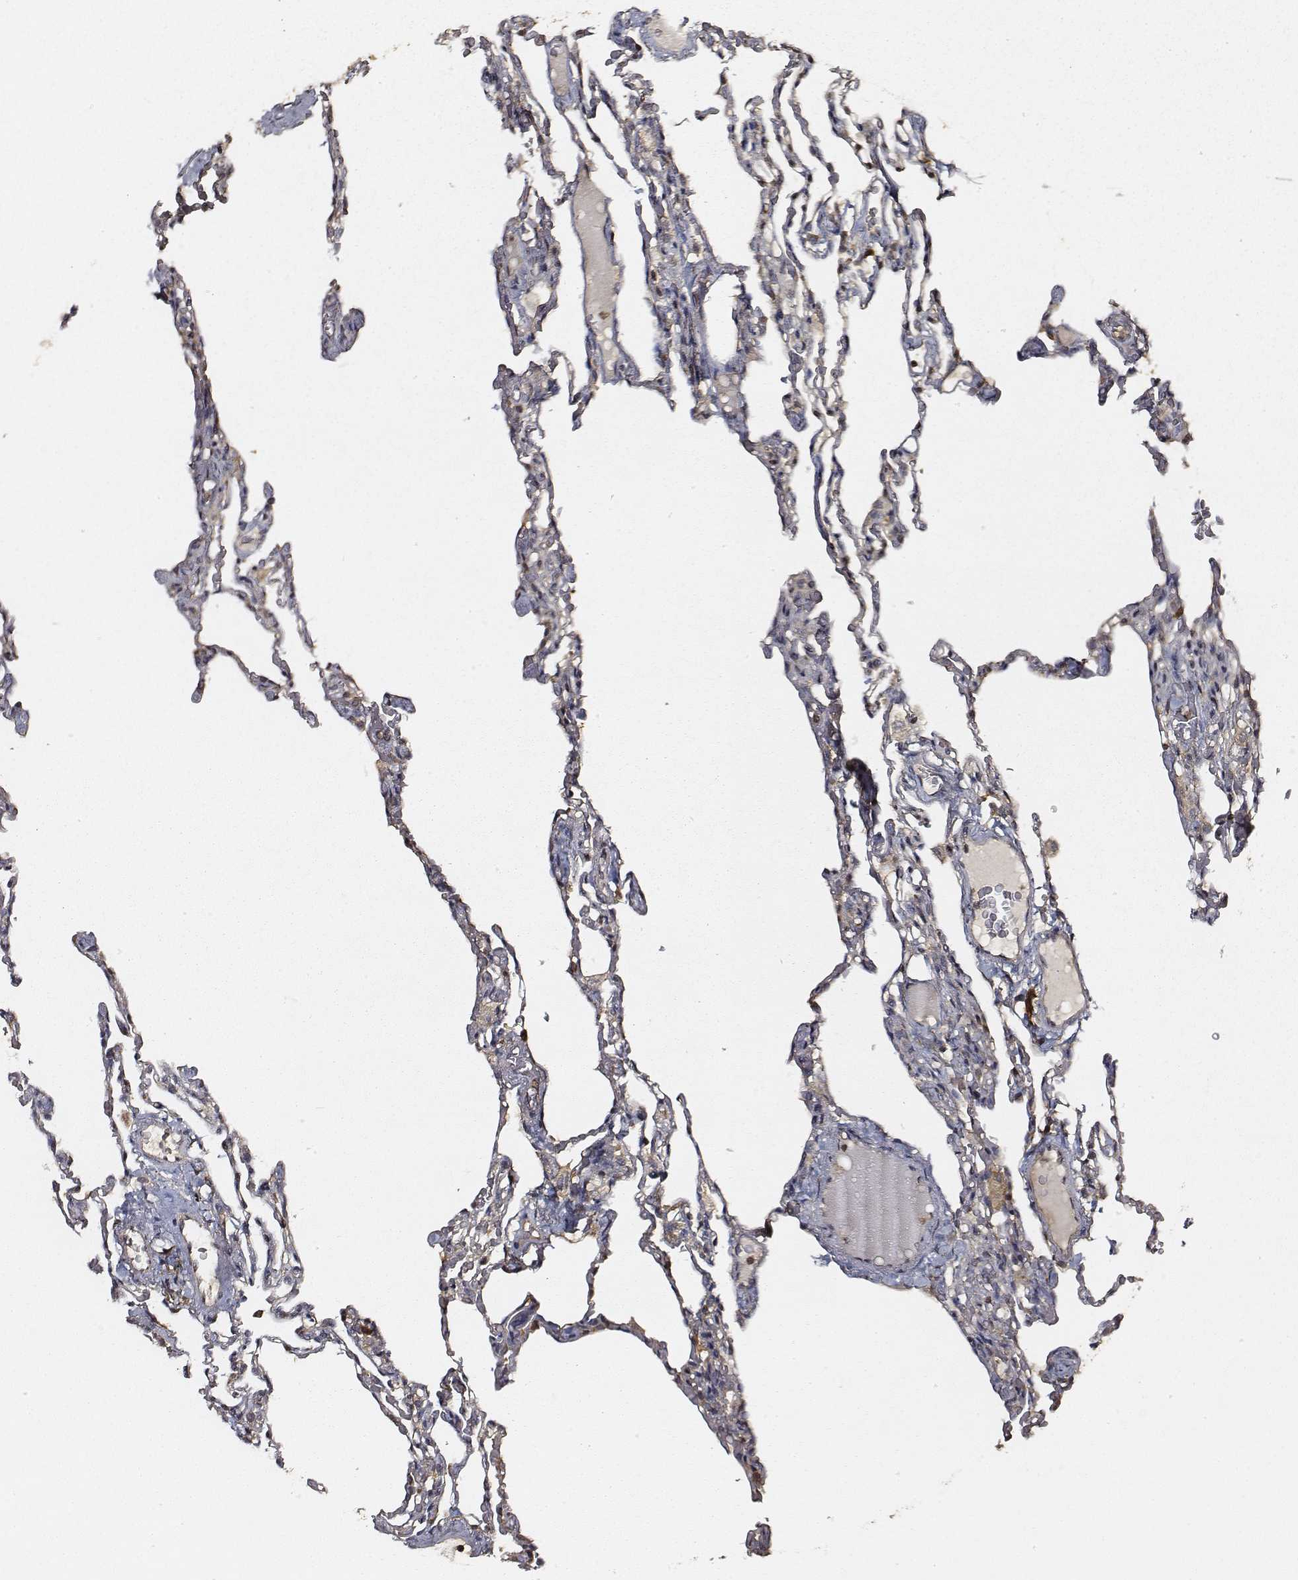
{"staining": {"intensity": "moderate", "quantity": "<25%", "location": "cytoplasmic/membranous"}, "tissue": "lung", "cell_type": "Alveolar cells", "image_type": "normal", "snomed": [{"axis": "morphology", "description": "Normal tissue, NOS"}, {"axis": "topography", "description": "Lung"}], "caption": "Protein staining of unremarkable lung reveals moderate cytoplasmic/membranous expression in about <25% of alveolar cells. (Stains: DAB (3,3'-diaminobenzidine) in brown, nuclei in blue, Microscopy: brightfield microscopy at high magnification).", "gene": "CARS1", "patient": {"sex": "female", "age": 43}}